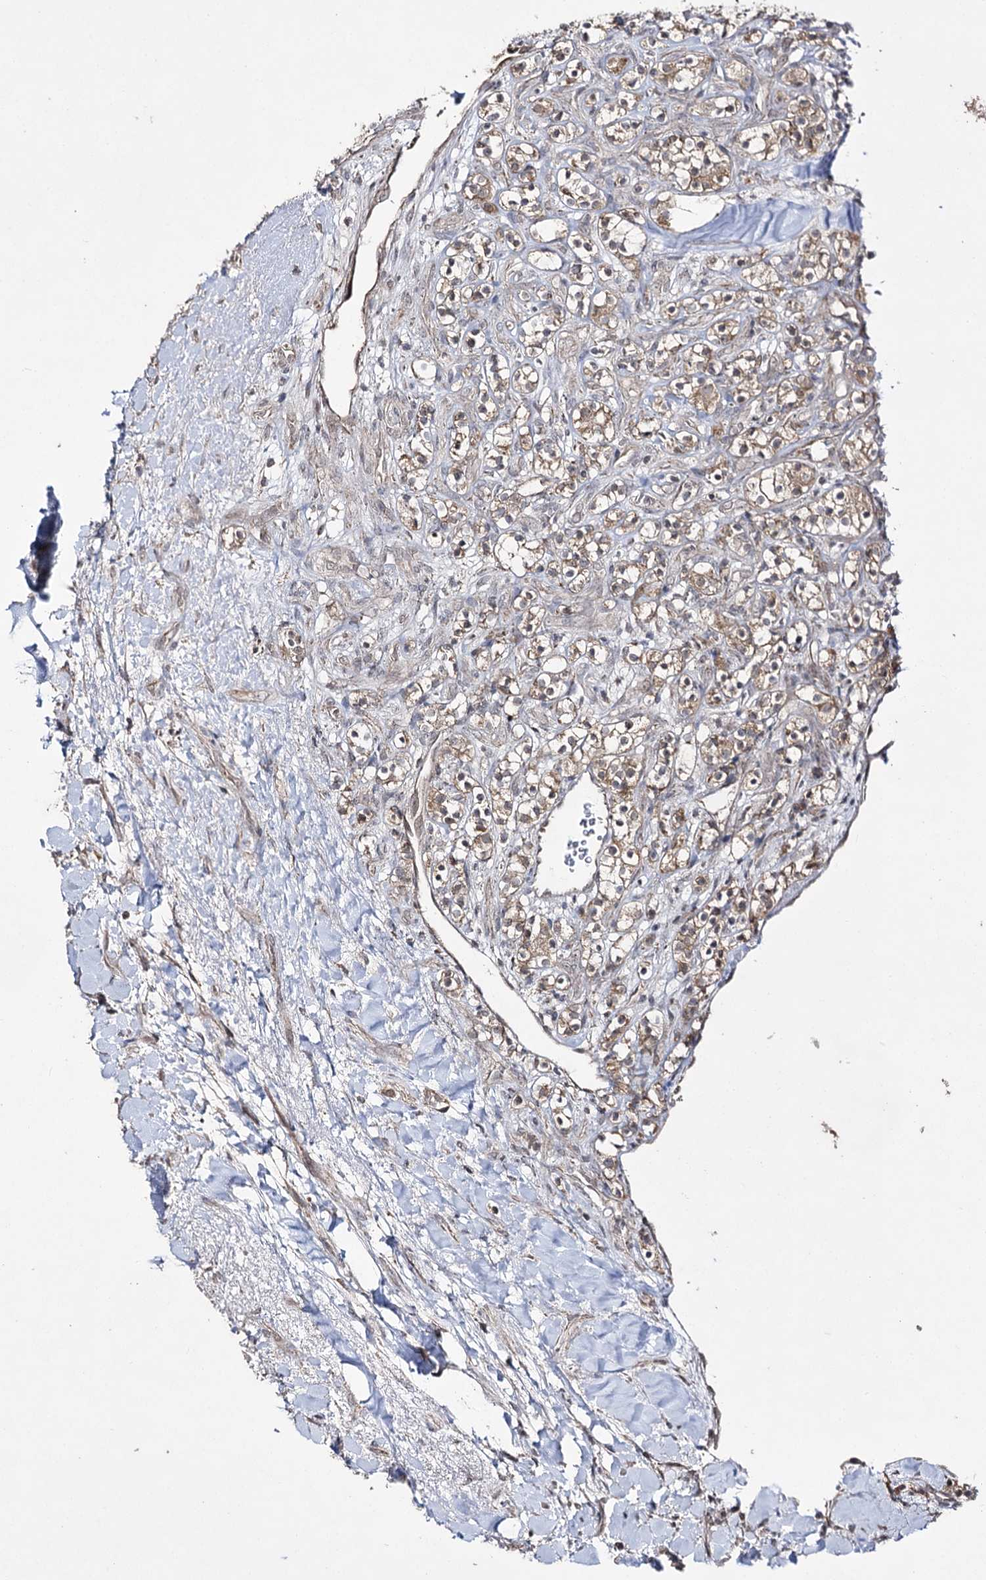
{"staining": {"intensity": "weak", "quantity": ">75%", "location": "cytoplasmic/membranous"}, "tissue": "renal cancer", "cell_type": "Tumor cells", "image_type": "cancer", "snomed": [{"axis": "morphology", "description": "Adenocarcinoma, NOS"}, {"axis": "topography", "description": "Kidney"}], "caption": "IHC staining of adenocarcinoma (renal), which exhibits low levels of weak cytoplasmic/membranous positivity in approximately >75% of tumor cells indicating weak cytoplasmic/membranous protein expression. The staining was performed using DAB (brown) for protein detection and nuclei were counterstained in hematoxylin (blue).", "gene": "ACTR6", "patient": {"sex": "male", "age": 77}}